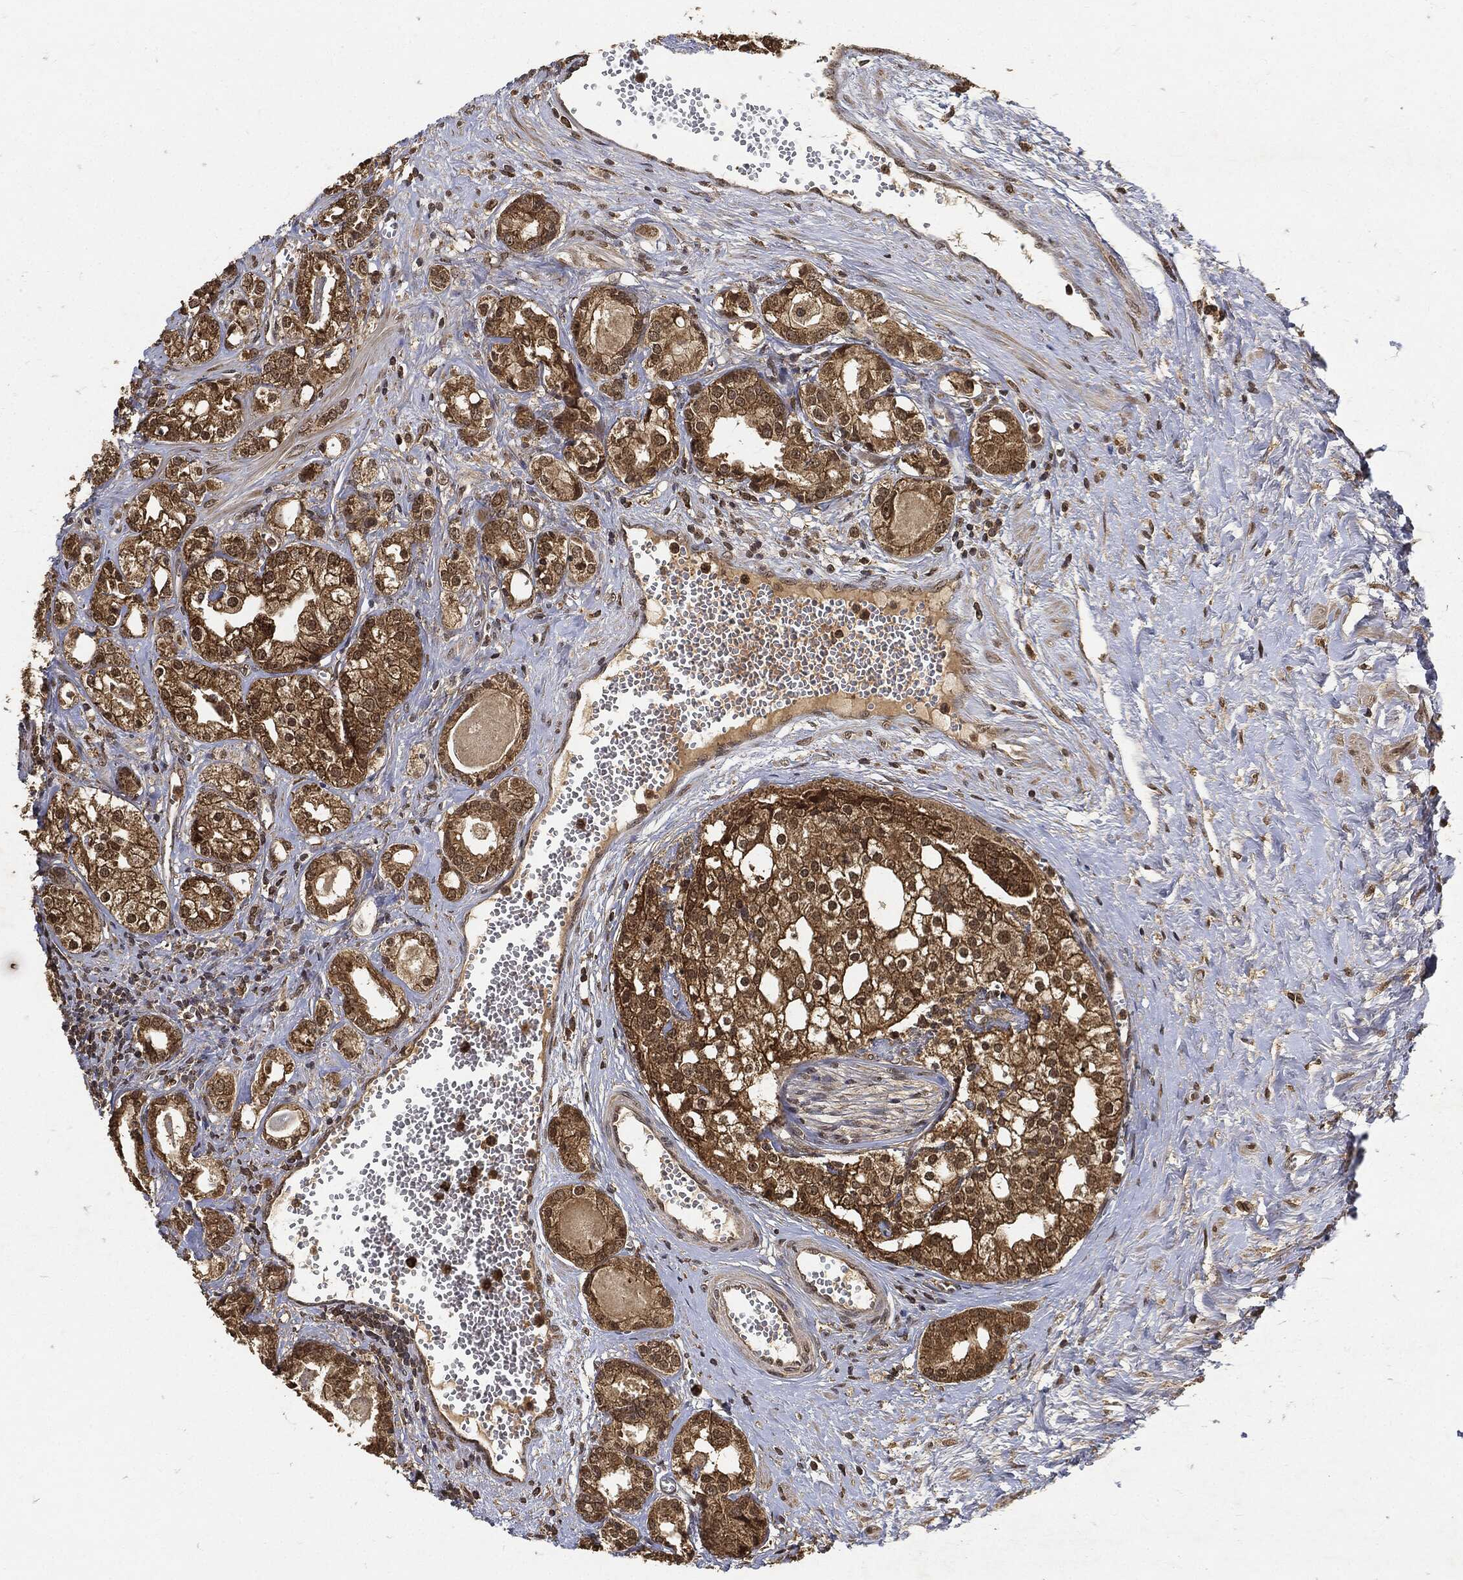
{"staining": {"intensity": "strong", "quantity": ">75%", "location": "cytoplasmic/membranous"}, "tissue": "prostate cancer", "cell_type": "Tumor cells", "image_type": "cancer", "snomed": [{"axis": "morphology", "description": "Adenocarcinoma, NOS"}, {"axis": "topography", "description": "Prostate and seminal vesicle, NOS"}, {"axis": "topography", "description": "Prostate"}], "caption": "IHC micrograph of neoplastic tissue: adenocarcinoma (prostate) stained using IHC exhibits high levels of strong protein expression localized specifically in the cytoplasmic/membranous of tumor cells, appearing as a cytoplasmic/membranous brown color.", "gene": "ZNF226", "patient": {"sex": "male", "age": 62}}